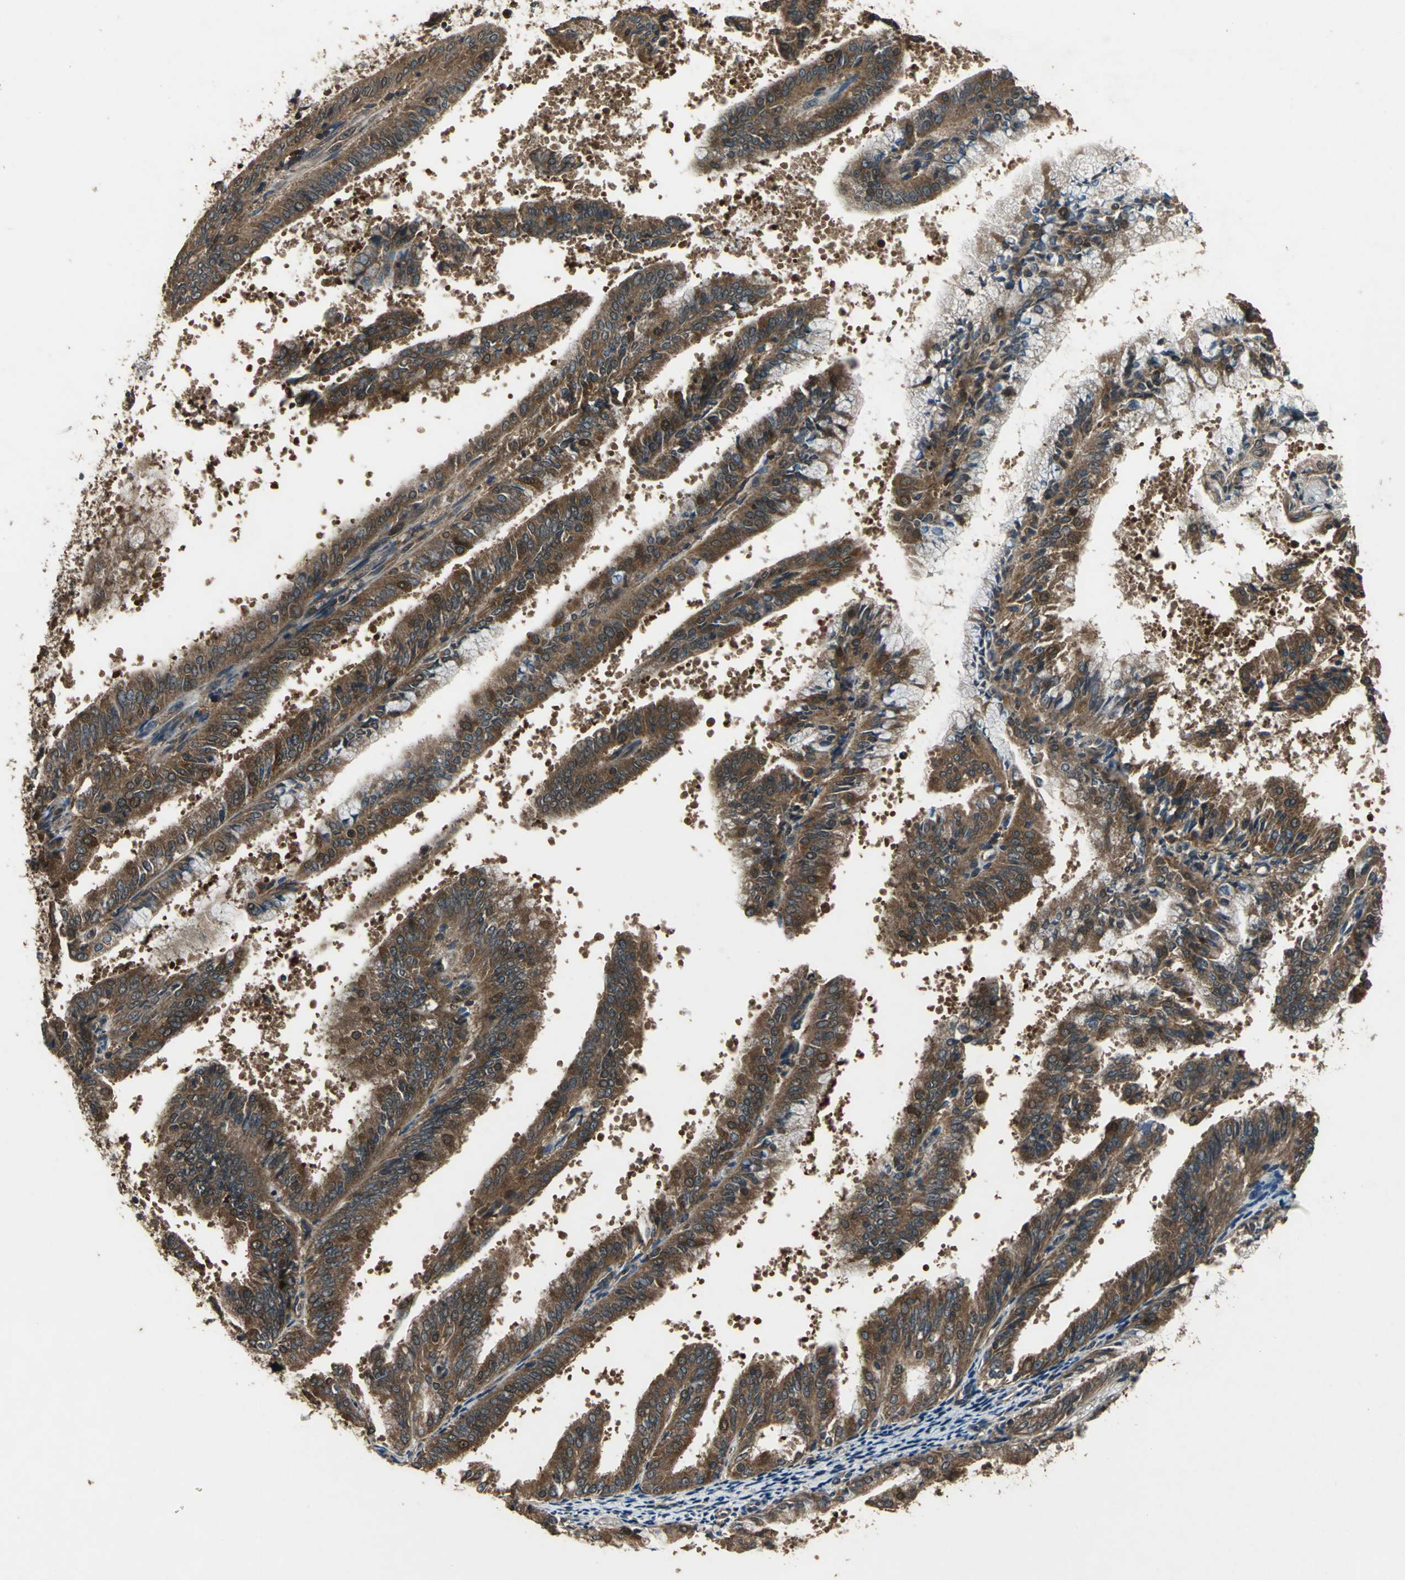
{"staining": {"intensity": "strong", "quantity": ">75%", "location": "cytoplasmic/membranous"}, "tissue": "endometrial cancer", "cell_type": "Tumor cells", "image_type": "cancer", "snomed": [{"axis": "morphology", "description": "Adenocarcinoma, NOS"}, {"axis": "topography", "description": "Endometrium"}], "caption": "Protein expression analysis of human adenocarcinoma (endometrial) reveals strong cytoplasmic/membranous expression in approximately >75% of tumor cells.", "gene": "ZNF608", "patient": {"sex": "female", "age": 63}}